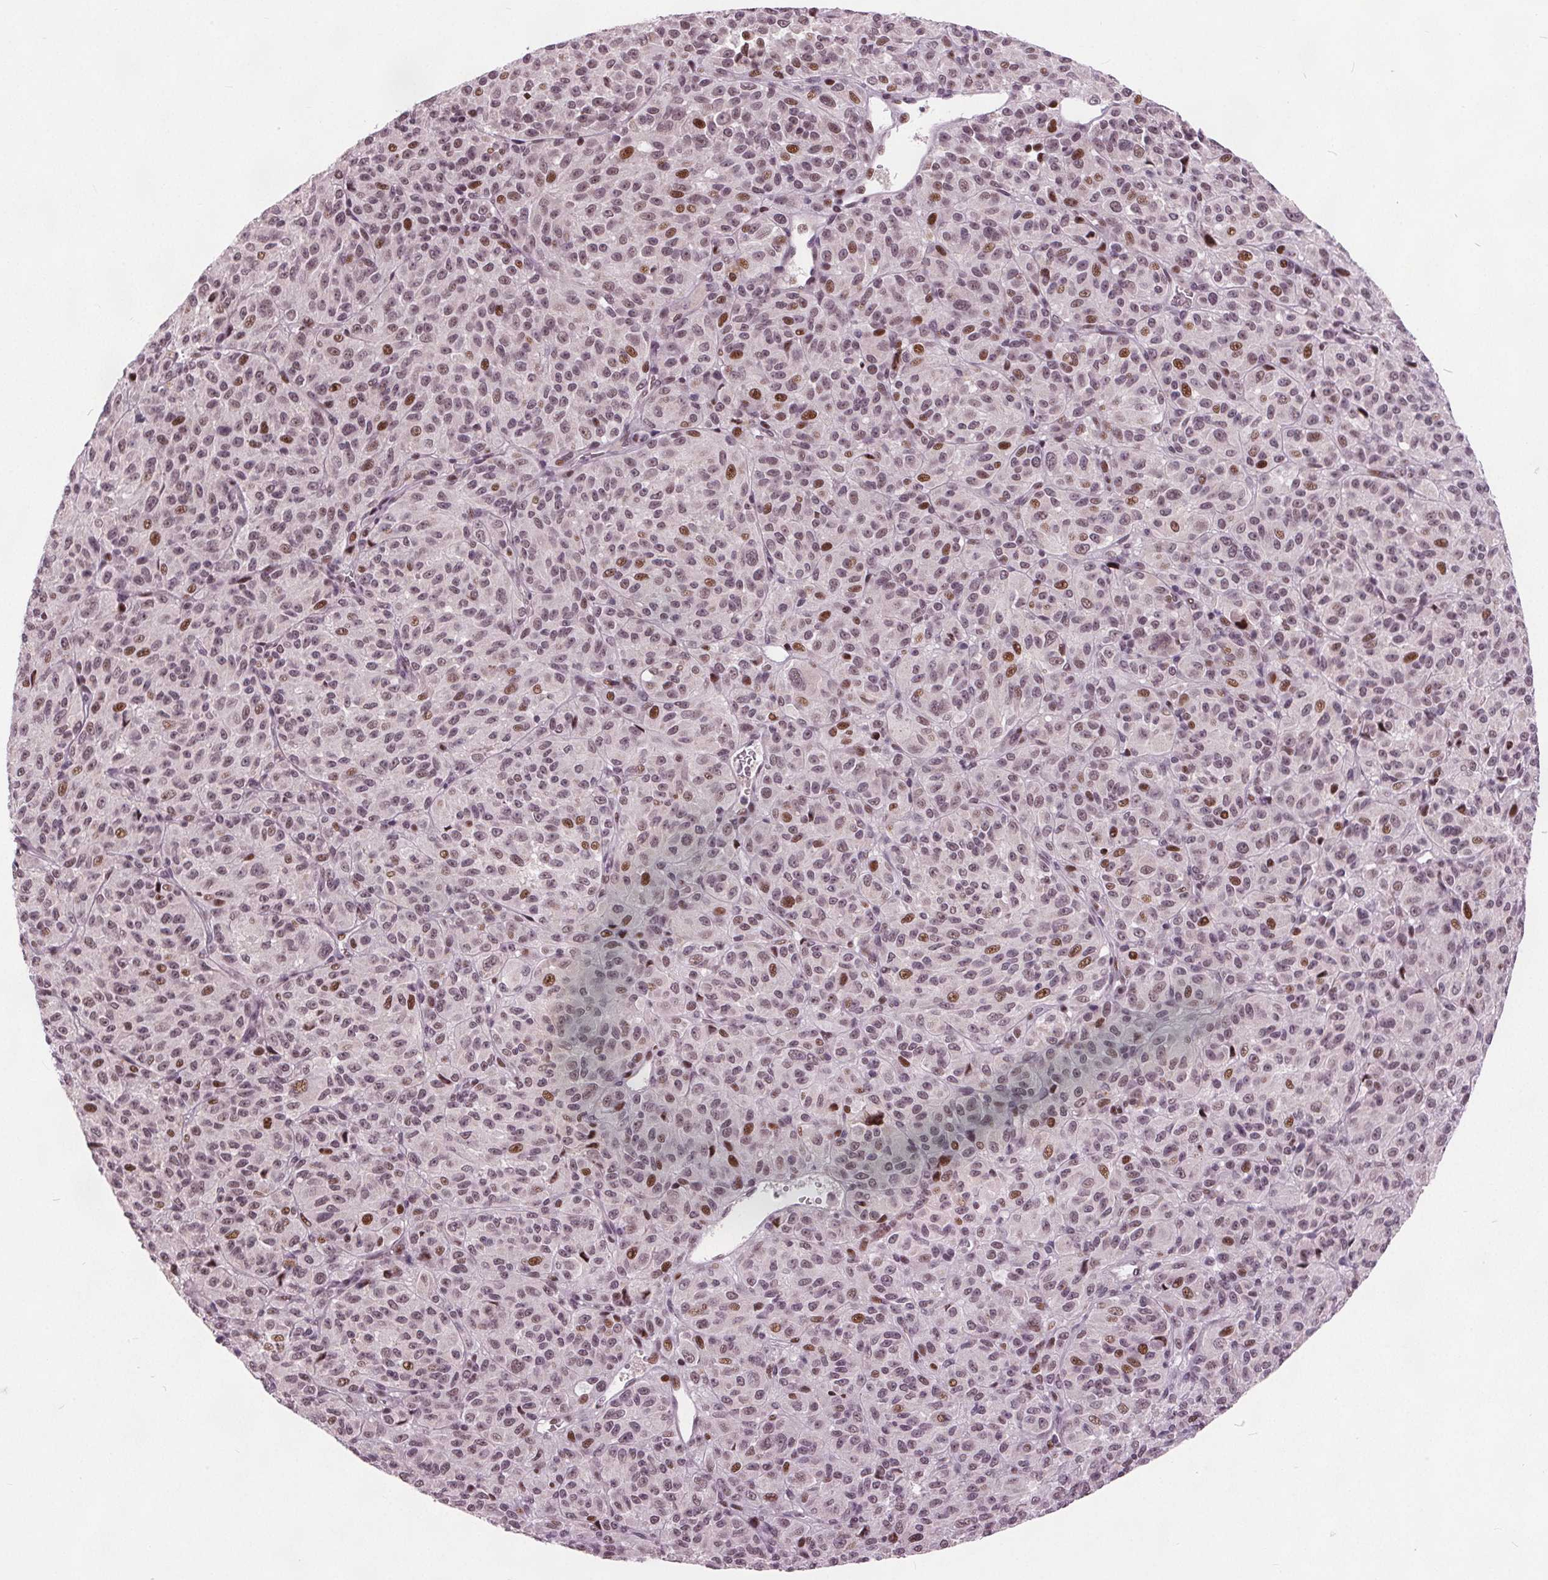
{"staining": {"intensity": "moderate", "quantity": ">75%", "location": "nuclear"}, "tissue": "melanoma", "cell_type": "Tumor cells", "image_type": "cancer", "snomed": [{"axis": "morphology", "description": "Malignant melanoma, Metastatic site"}, {"axis": "topography", "description": "Brain"}], "caption": "Human melanoma stained for a protein (brown) shows moderate nuclear positive expression in approximately >75% of tumor cells.", "gene": "TTC34", "patient": {"sex": "female", "age": 56}}